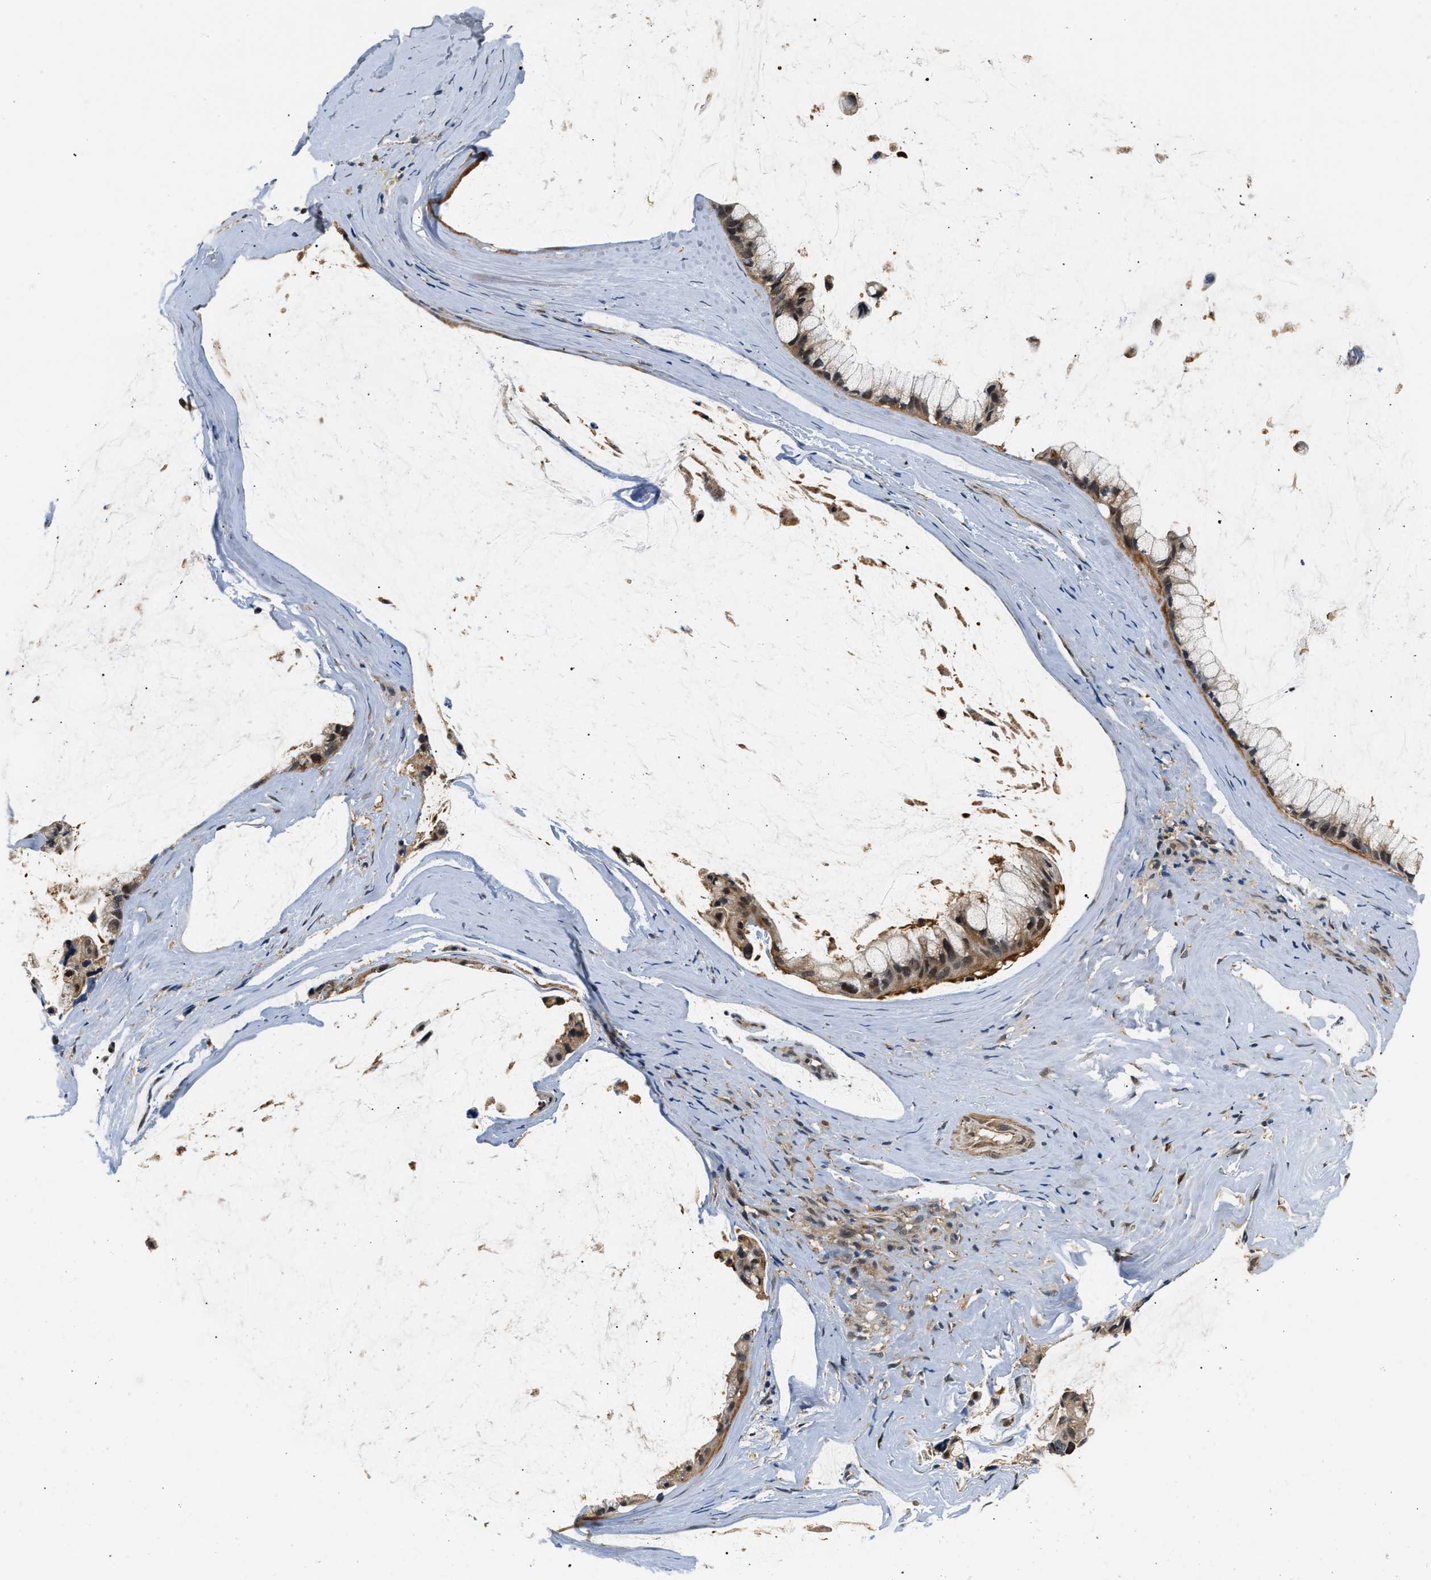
{"staining": {"intensity": "moderate", "quantity": ">75%", "location": "cytoplasmic/membranous,nuclear"}, "tissue": "ovarian cancer", "cell_type": "Tumor cells", "image_type": "cancer", "snomed": [{"axis": "morphology", "description": "Cystadenocarcinoma, mucinous, NOS"}, {"axis": "topography", "description": "Ovary"}], "caption": "Mucinous cystadenocarcinoma (ovarian) stained for a protein (brown) demonstrates moderate cytoplasmic/membranous and nuclear positive staining in approximately >75% of tumor cells.", "gene": "LARP6", "patient": {"sex": "female", "age": 39}}